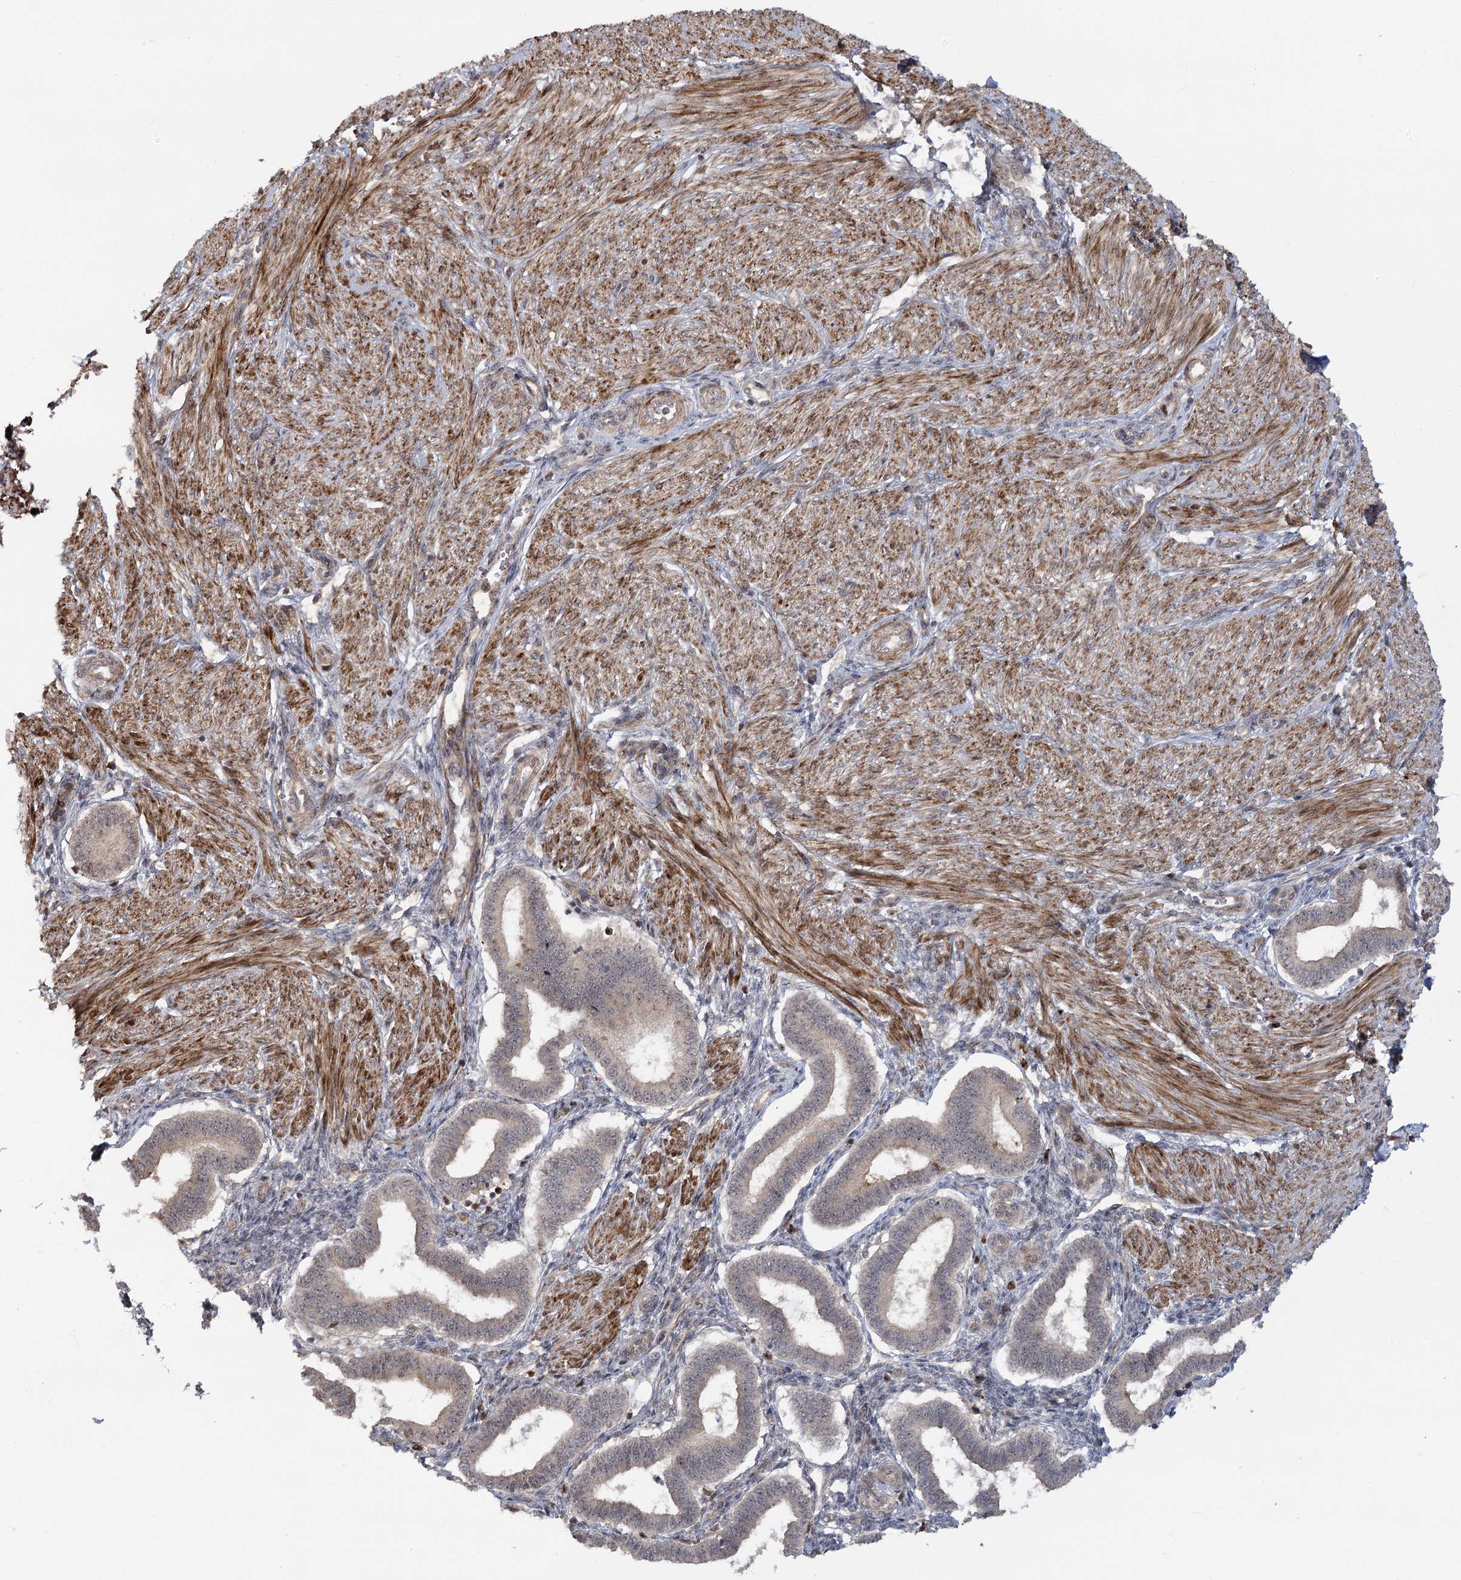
{"staining": {"intensity": "moderate", "quantity": "<25%", "location": "nuclear"}, "tissue": "endometrium", "cell_type": "Cells in endometrial stroma", "image_type": "normal", "snomed": [{"axis": "morphology", "description": "Normal tissue, NOS"}, {"axis": "topography", "description": "Endometrium"}], "caption": "DAB (3,3'-diaminobenzidine) immunohistochemical staining of benign human endometrium reveals moderate nuclear protein staining in approximately <25% of cells in endometrial stroma. (Brightfield microscopy of DAB IHC at high magnification).", "gene": "PIK3C2A", "patient": {"sex": "female", "age": 24}}